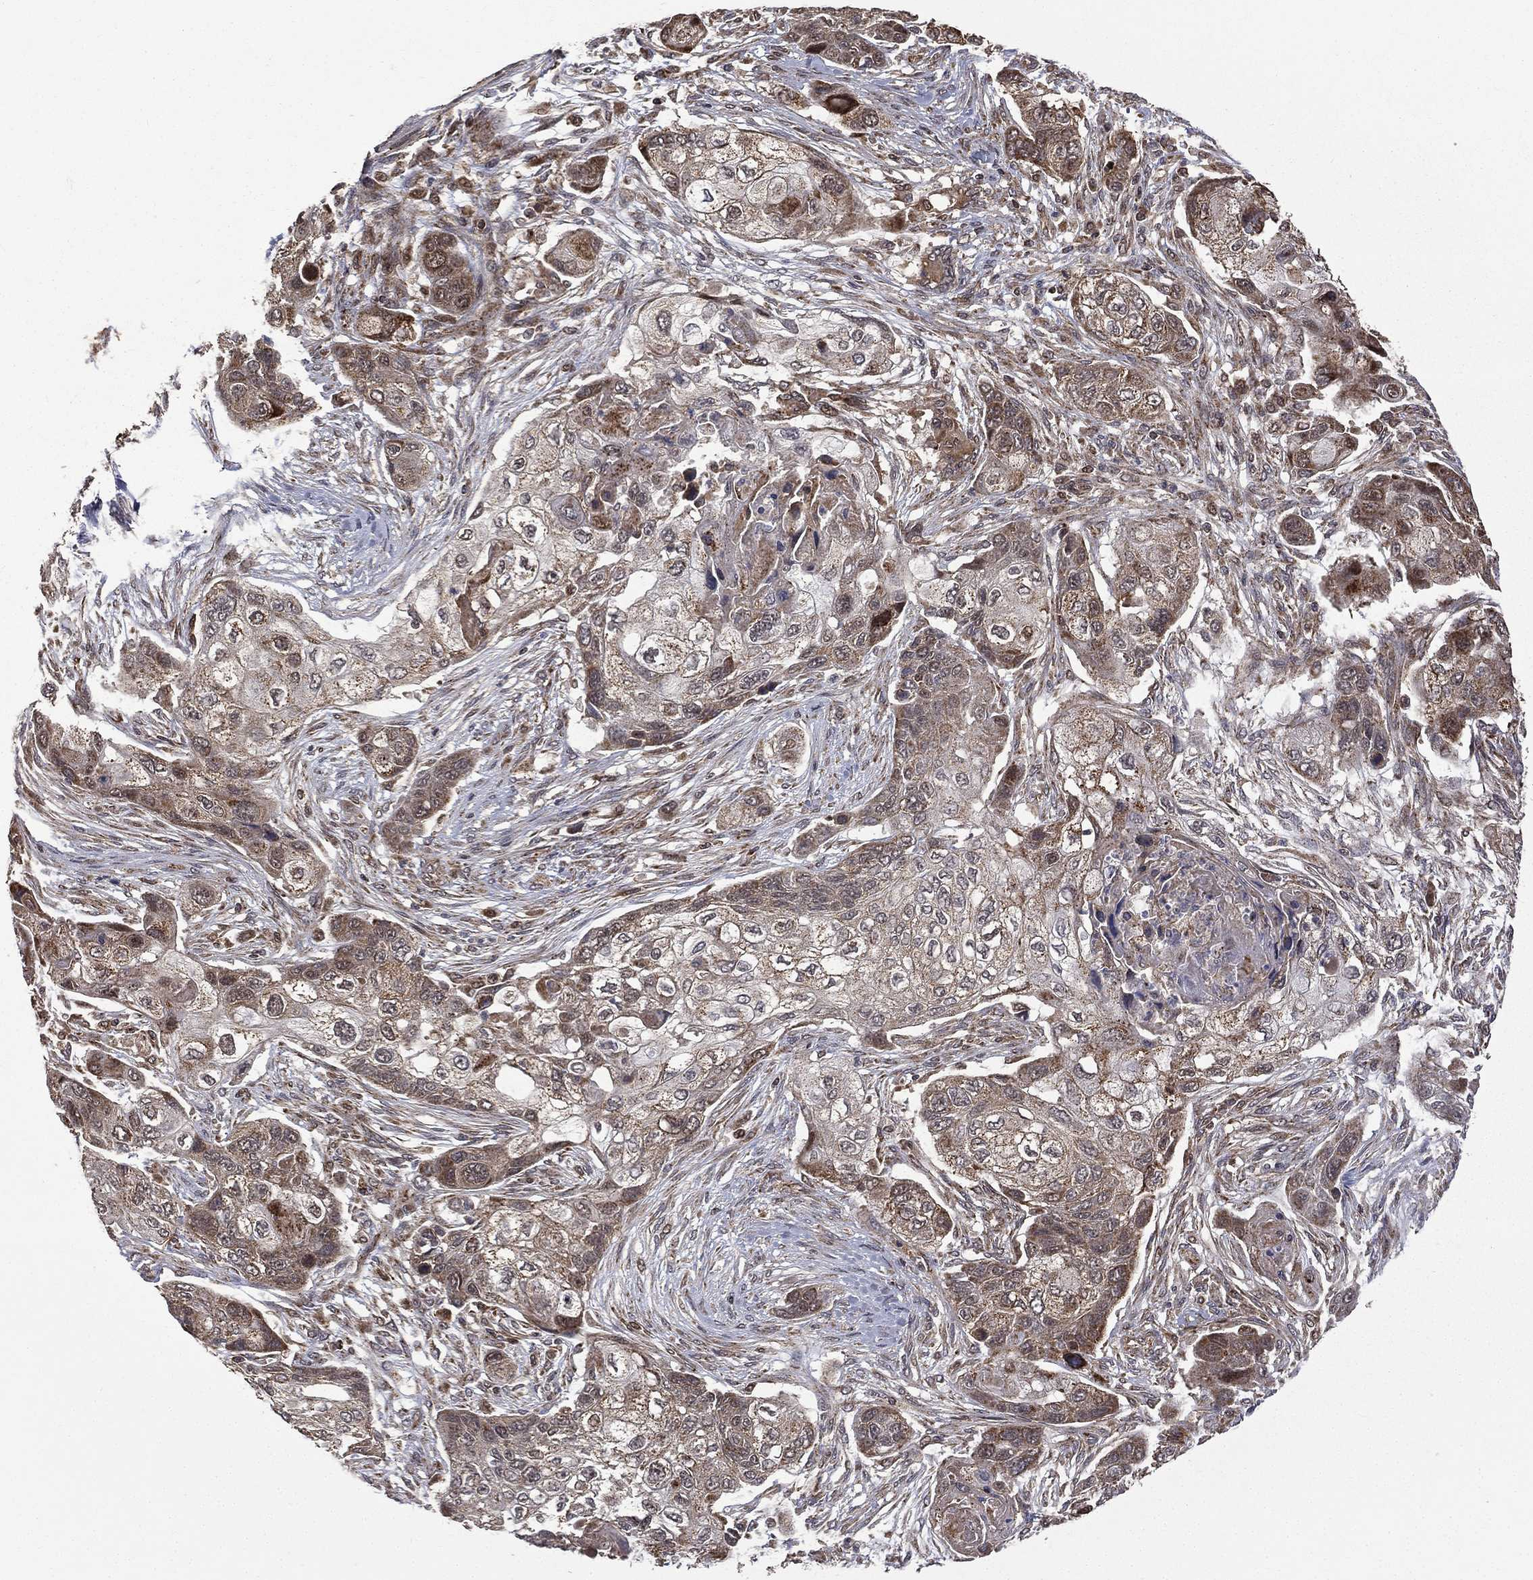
{"staining": {"intensity": "weak", "quantity": ">75%", "location": "cytoplasmic/membranous"}, "tissue": "lung cancer", "cell_type": "Tumor cells", "image_type": "cancer", "snomed": [{"axis": "morphology", "description": "Squamous cell carcinoma, NOS"}, {"axis": "topography", "description": "Lung"}], "caption": "The histopathology image shows staining of squamous cell carcinoma (lung), revealing weak cytoplasmic/membranous protein expression (brown color) within tumor cells.", "gene": "GIMAP6", "patient": {"sex": "male", "age": 69}}